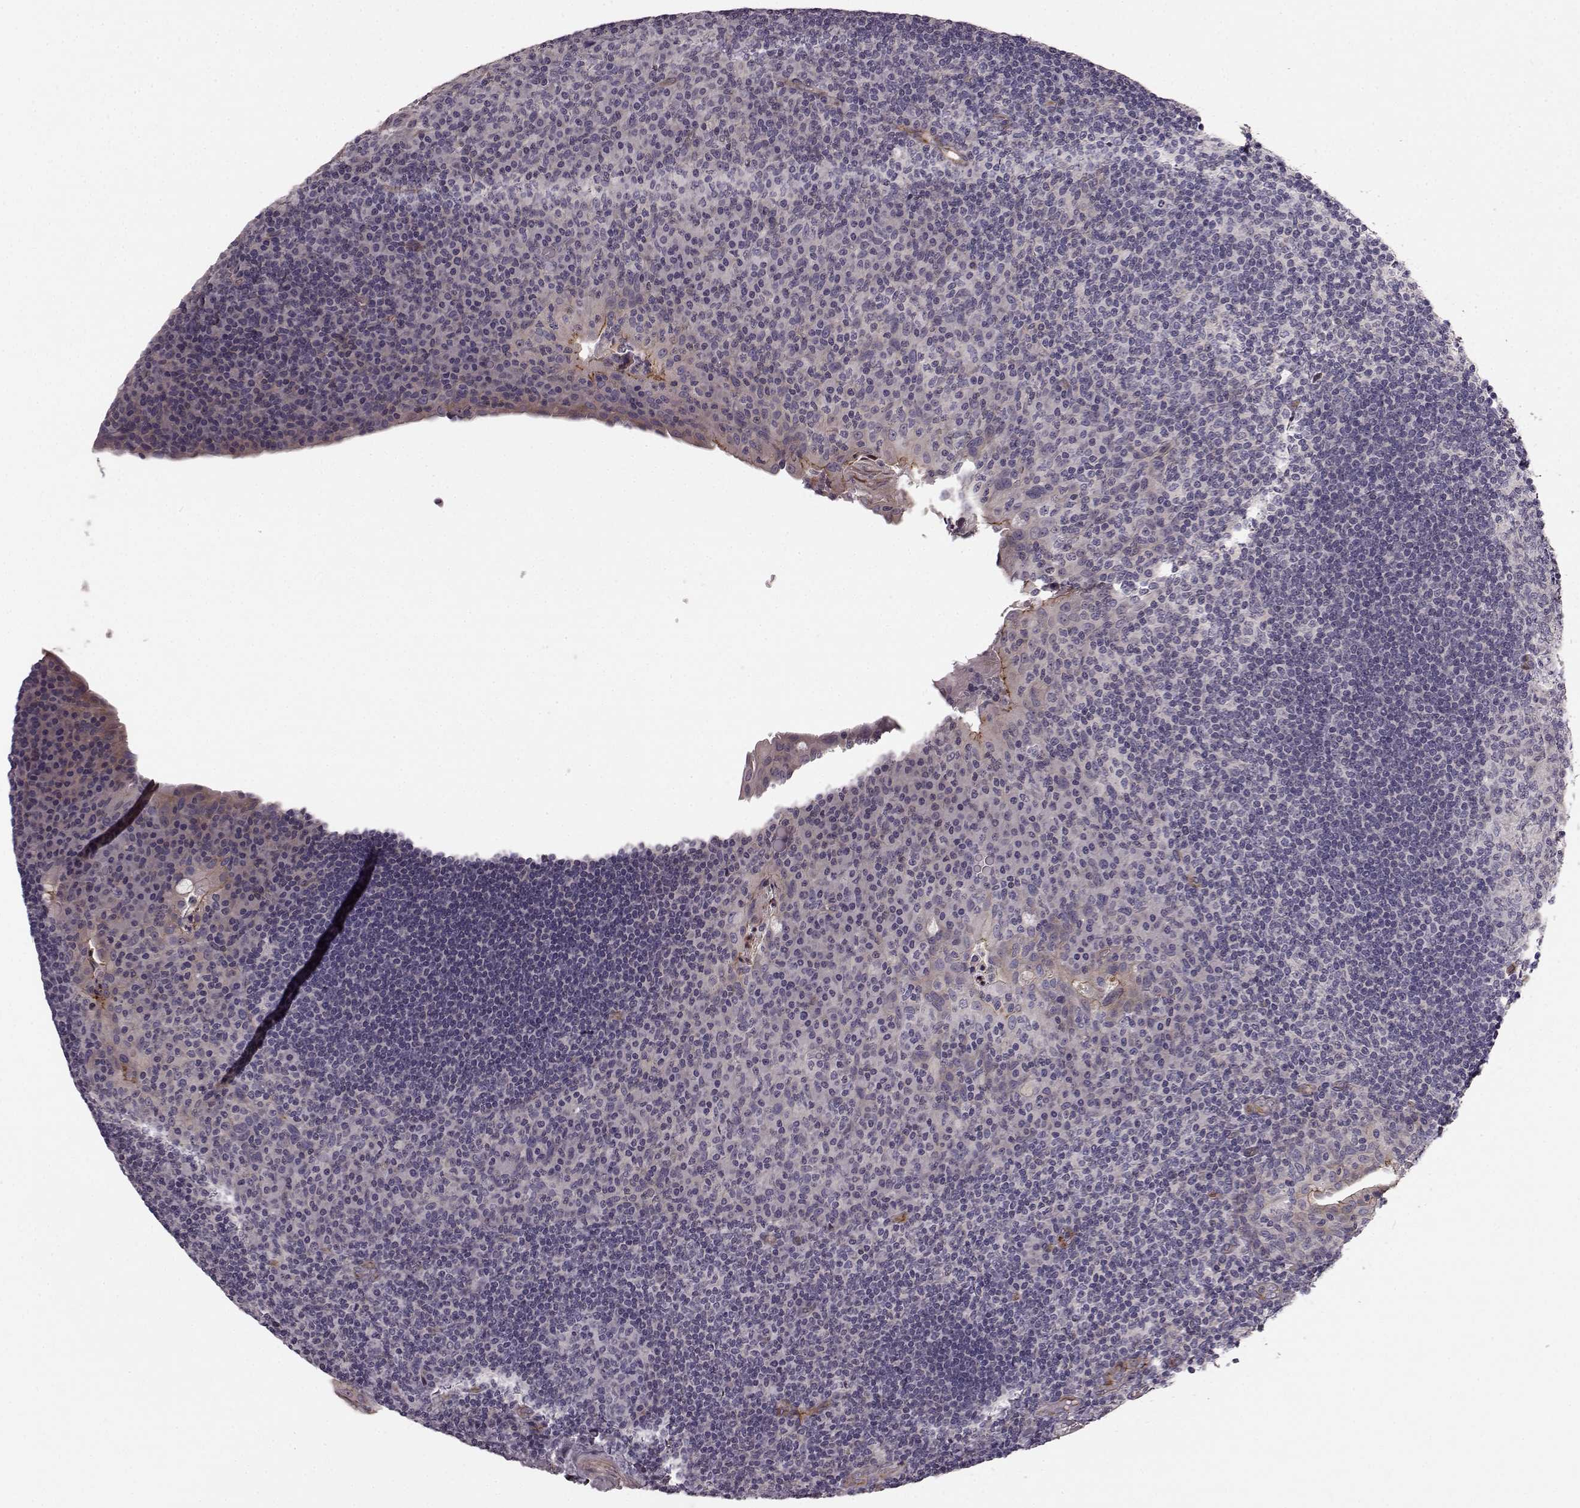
{"staining": {"intensity": "negative", "quantity": "none", "location": "none"}, "tissue": "tonsil", "cell_type": "Germinal center cells", "image_type": "normal", "snomed": [{"axis": "morphology", "description": "Normal tissue, NOS"}, {"axis": "topography", "description": "Tonsil"}], "caption": "Human tonsil stained for a protein using immunohistochemistry shows no staining in germinal center cells.", "gene": "SLC22A18", "patient": {"sex": "male", "age": 17}}